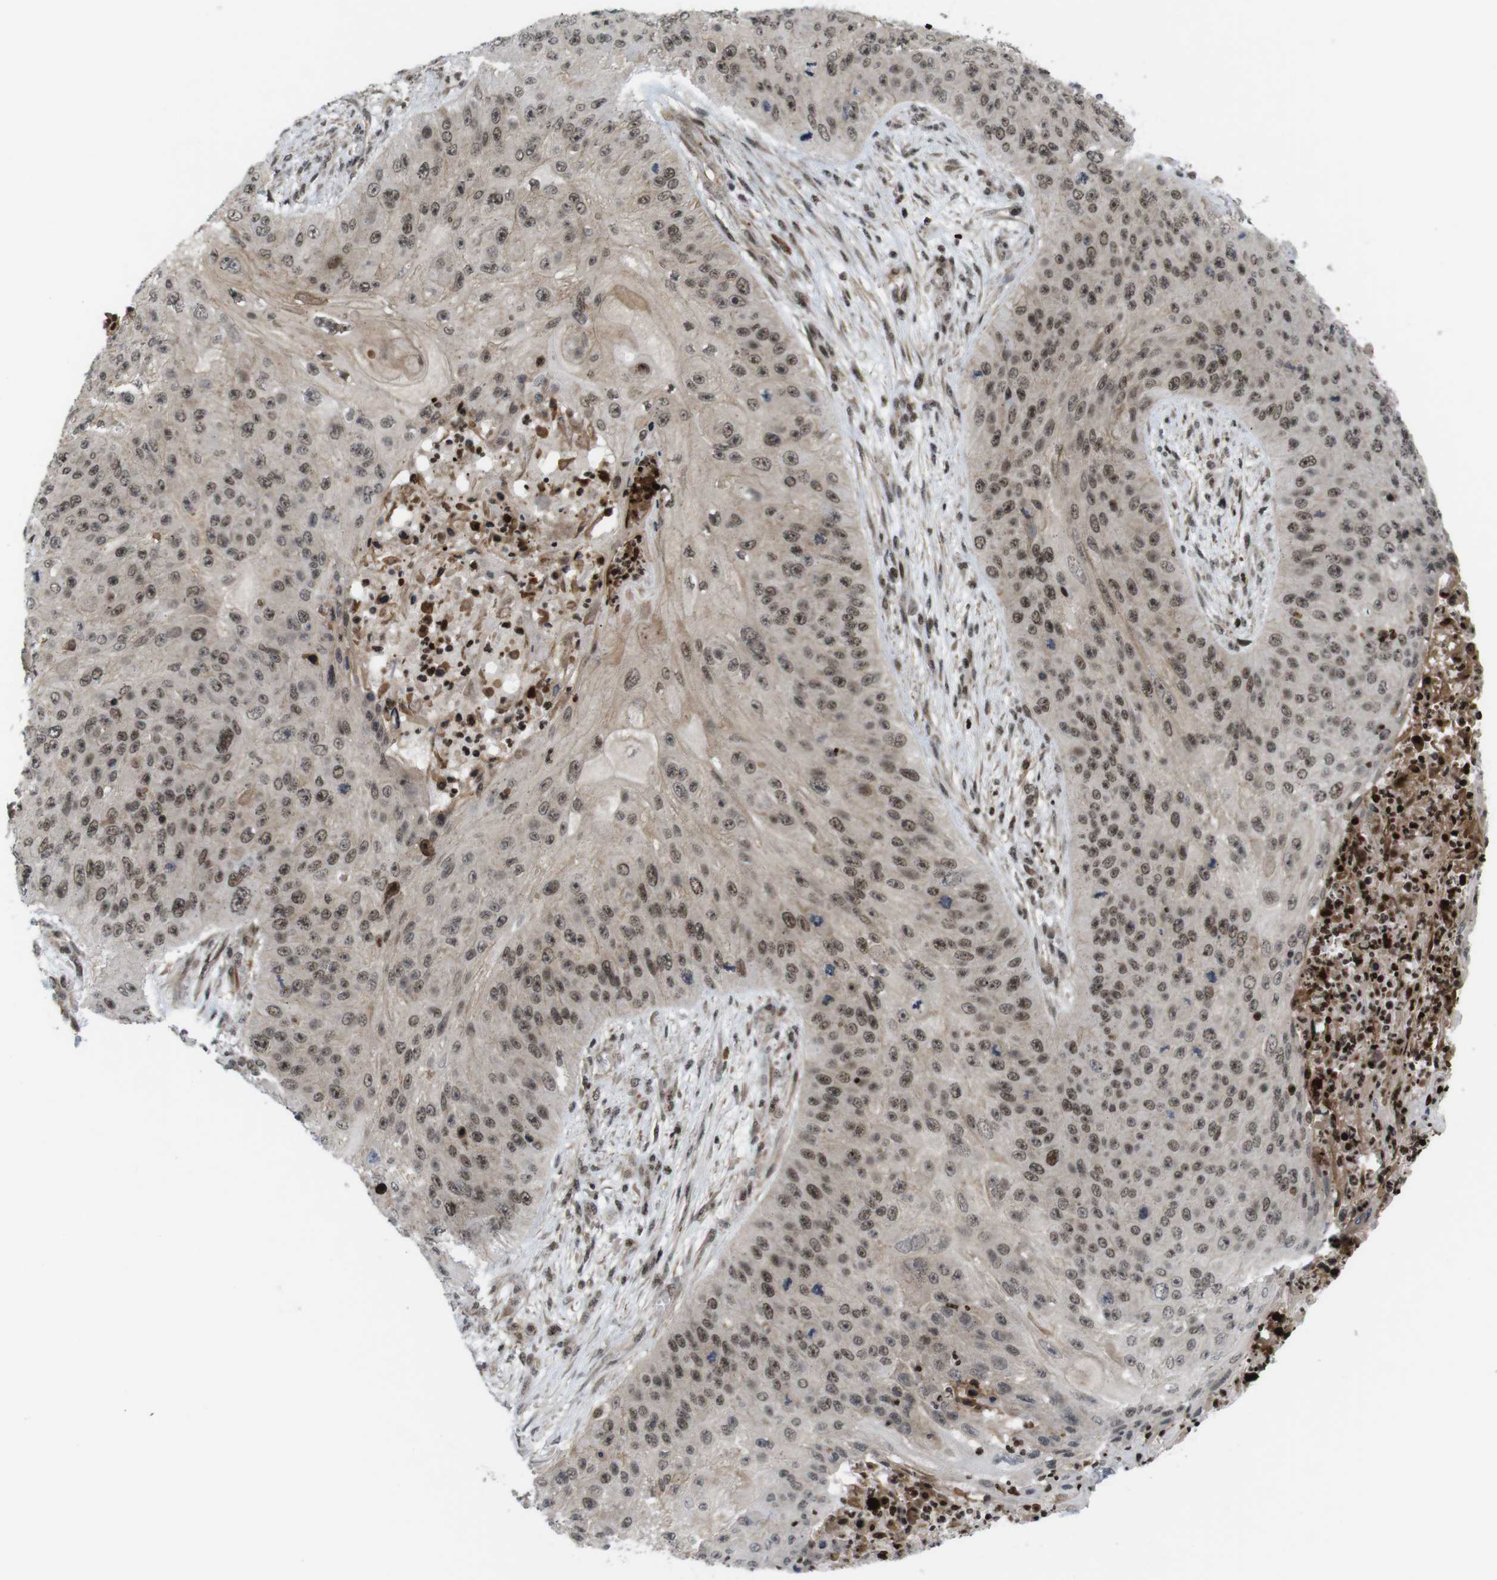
{"staining": {"intensity": "moderate", "quantity": ">75%", "location": "nuclear"}, "tissue": "skin cancer", "cell_type": "Tumor cells", "image_type": "cancer", "snomed": [{"axis": "morphology", "description": "Squamous cell carcinoma, NOS"}, {"axis": "topography", "description": "Skin"}], "caption": "This micrograph demonstrates squamous cell carcinoma (skin) stained with immunohistochemistry (IHC) to label a protein in brown. The nuclear of tumor cells show moderate positivity for the protein. Nuclei are counter-stained blue.", "gene": "SP2", "patient": {"sex": "female", "age": 80}}